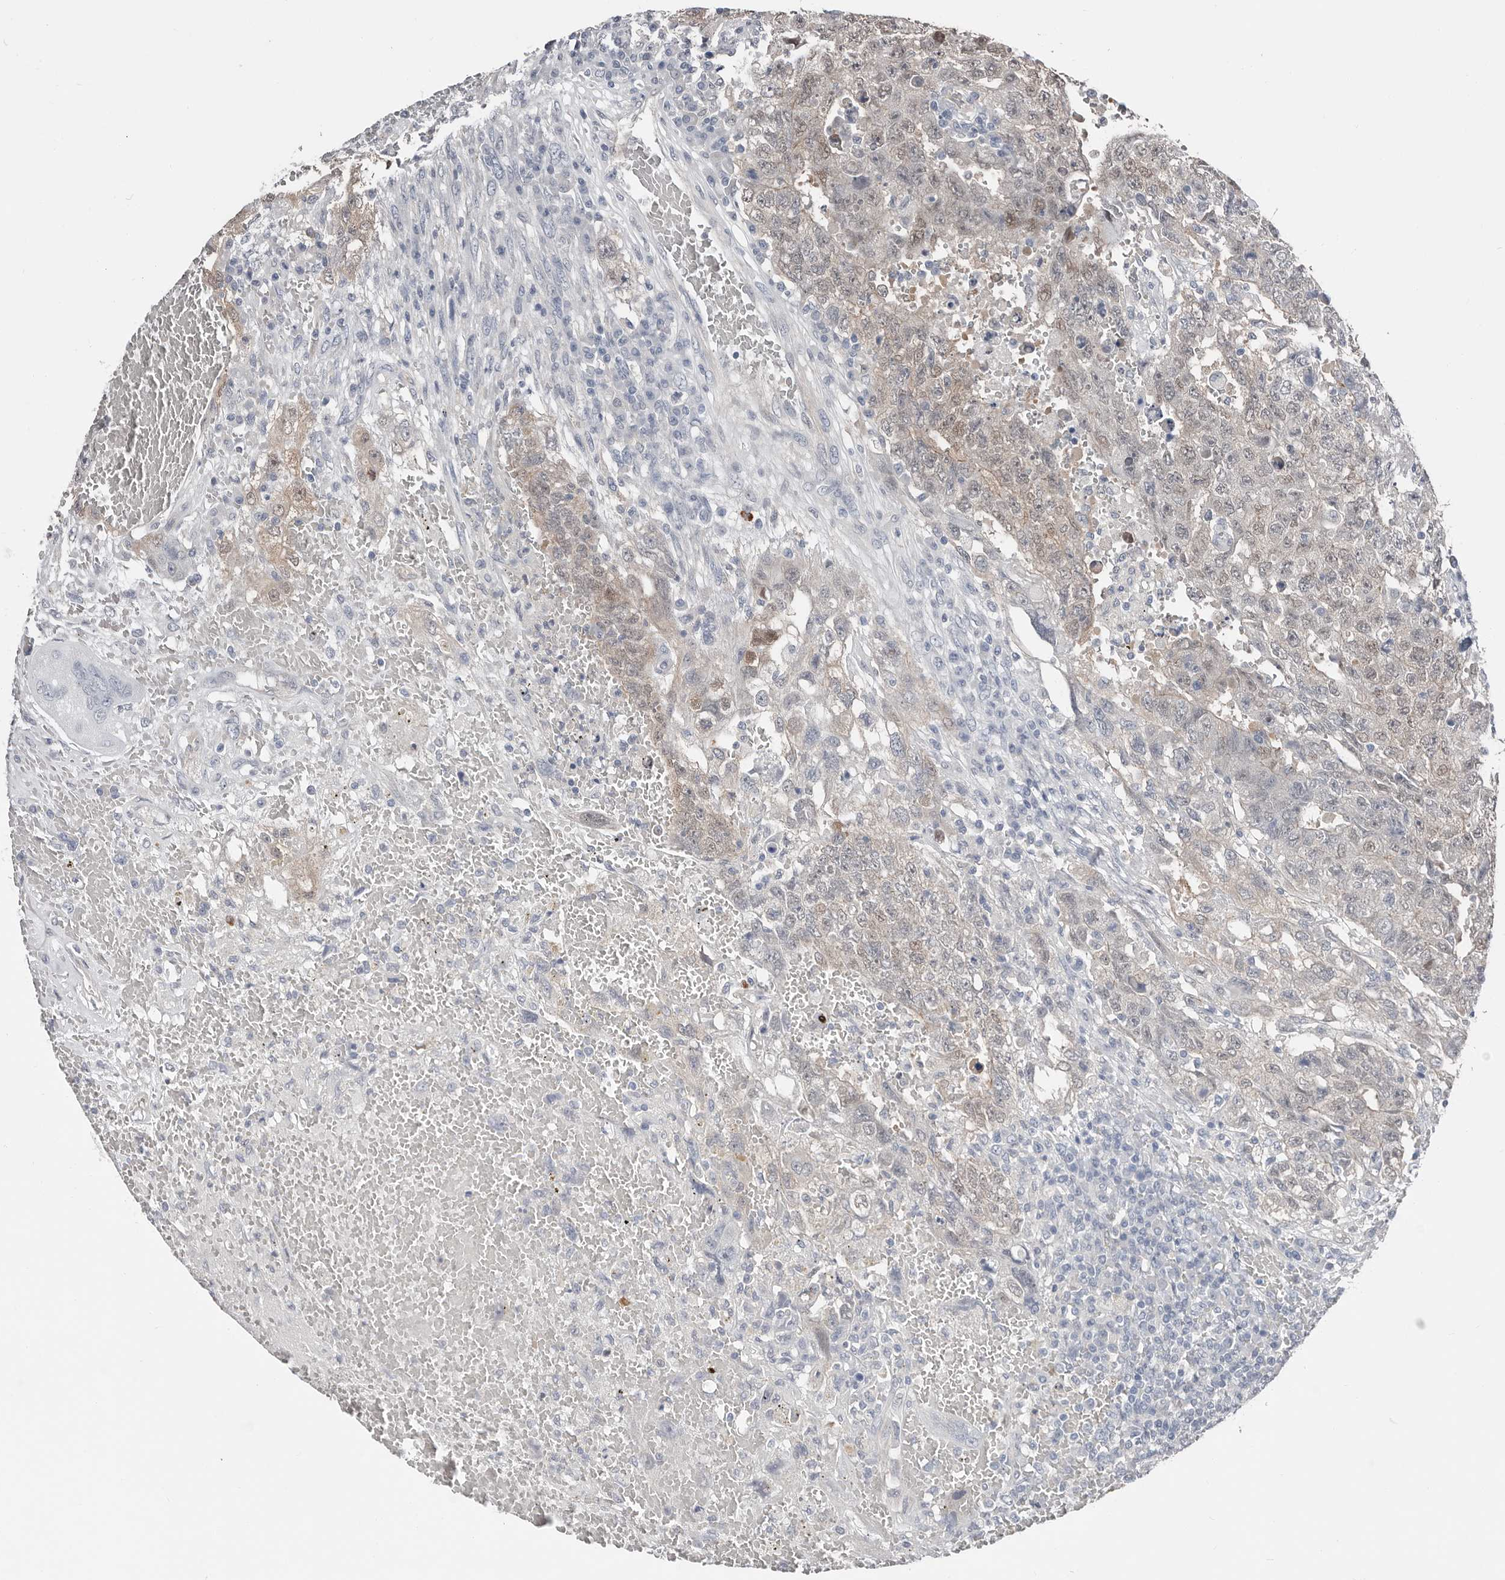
{"staining": {"intensity": "weak", "quantity": "25%-75%", "location": "cytoplasmic/membranous,nuclear"}, "tissue": "testis cancer", "cell_type": "Tumor cells", "image_type": "cancer", "snomed": [{"axis": "morphology", "description": "Carcinoma, Embryonal, NOS"}, {"axis": "topography", "description": "Testis"}], "caption": "Human testis embryonal carcinoma stained with a brown dye demonstrates weak cytoplasmic/membranous and nuclear positive staining in about 25%-75% of tumor cells.", "gene": "ASRGL1", "patient": {"sex": "male", "age": 26}}